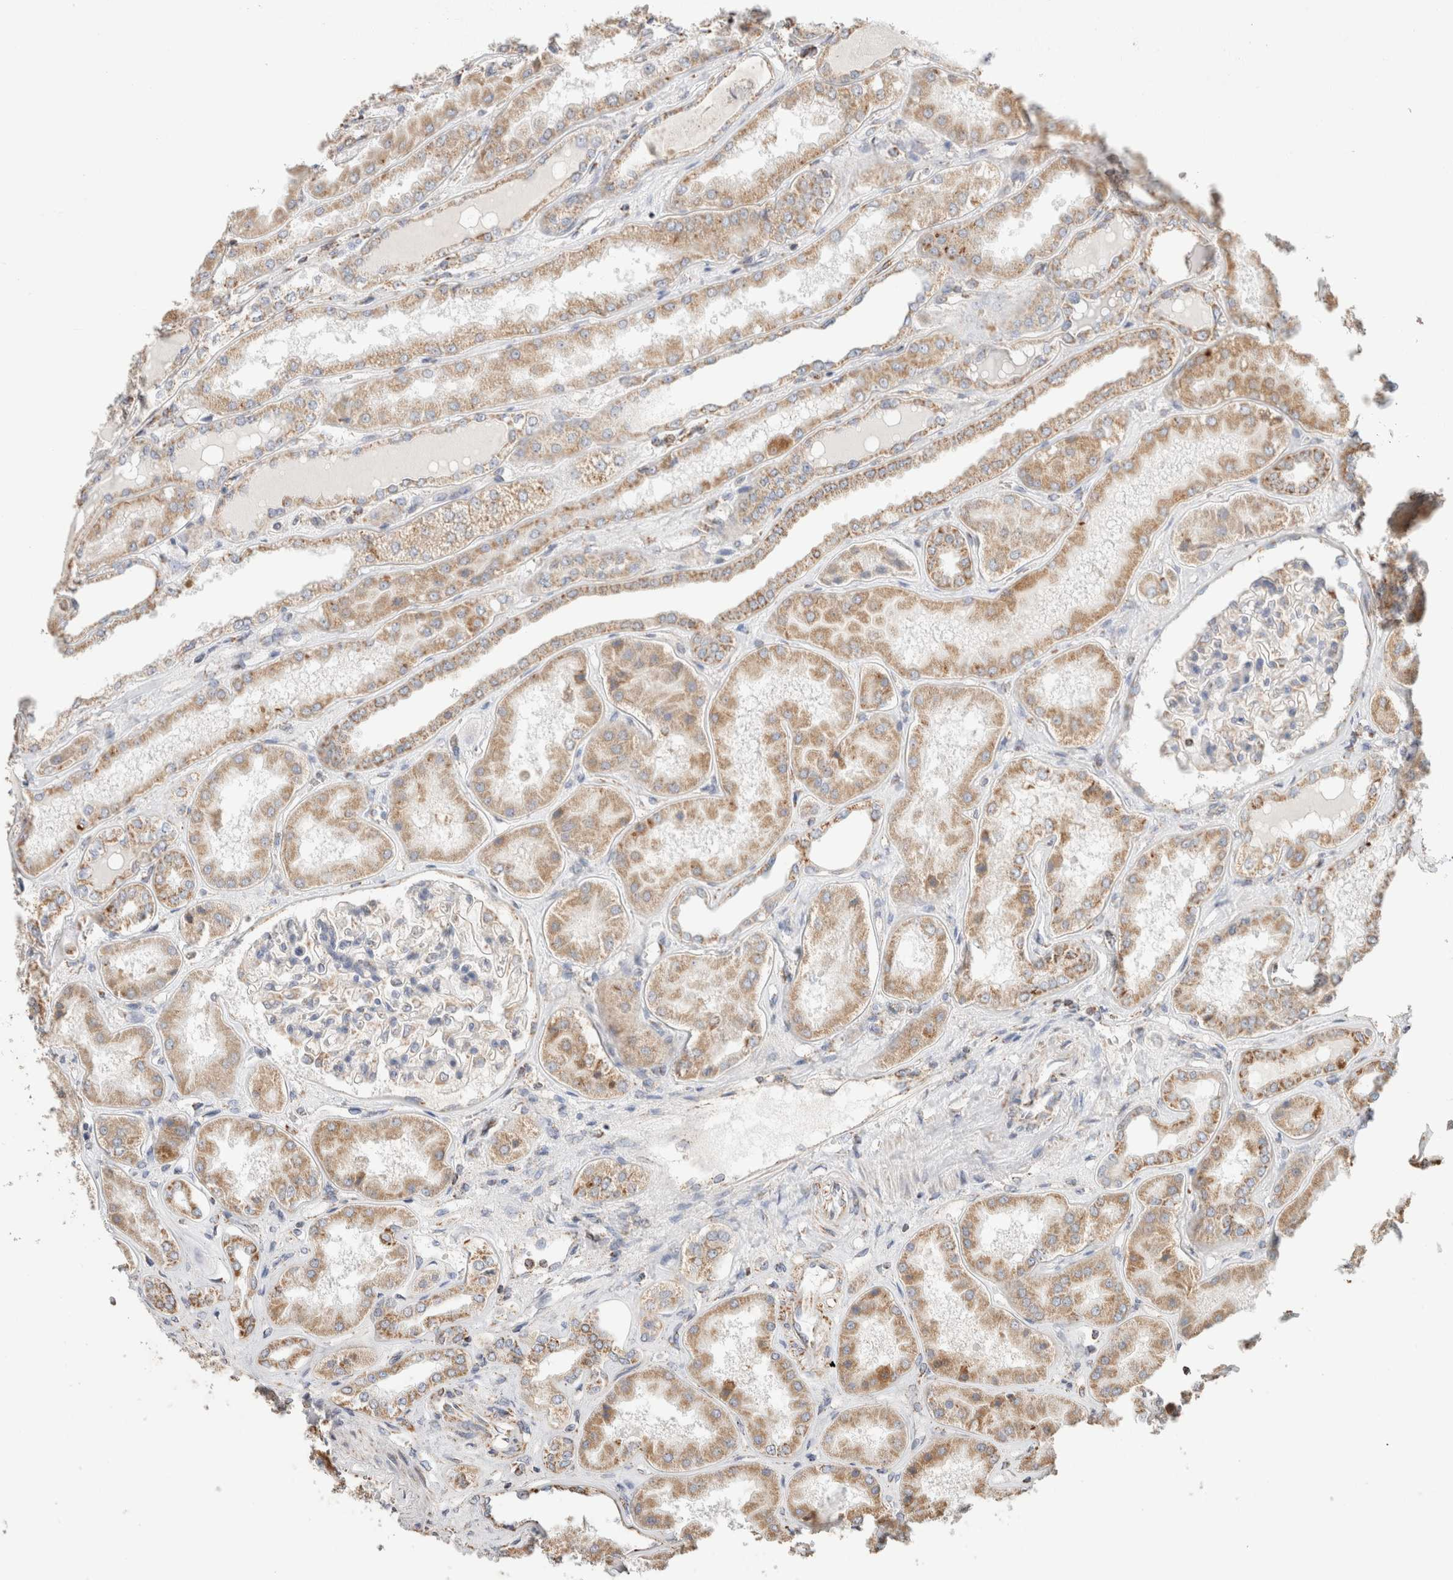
{"staining": {"intensity": "moderate", "quantity": "<25%", "location": "cytoplasmic/membranous"}, "tissue": "kidney", "cell_type": "Cells in glomeruli", "image_type": "normal", "snomed": [{"axis": "morphology", "description": "Normal tissue, NOS"}, {"axis": "topography", "description": "Kidney"}], "caption": "A photomicrograph showing moderate cytoplasmic/membranous positivity in approximately <25% of cells in glomeruli in normal kidney, as visualized by brown immunohistochemical staining.", "gene": "C1QBP", "patient": {"sex": "female", "age": 56}}